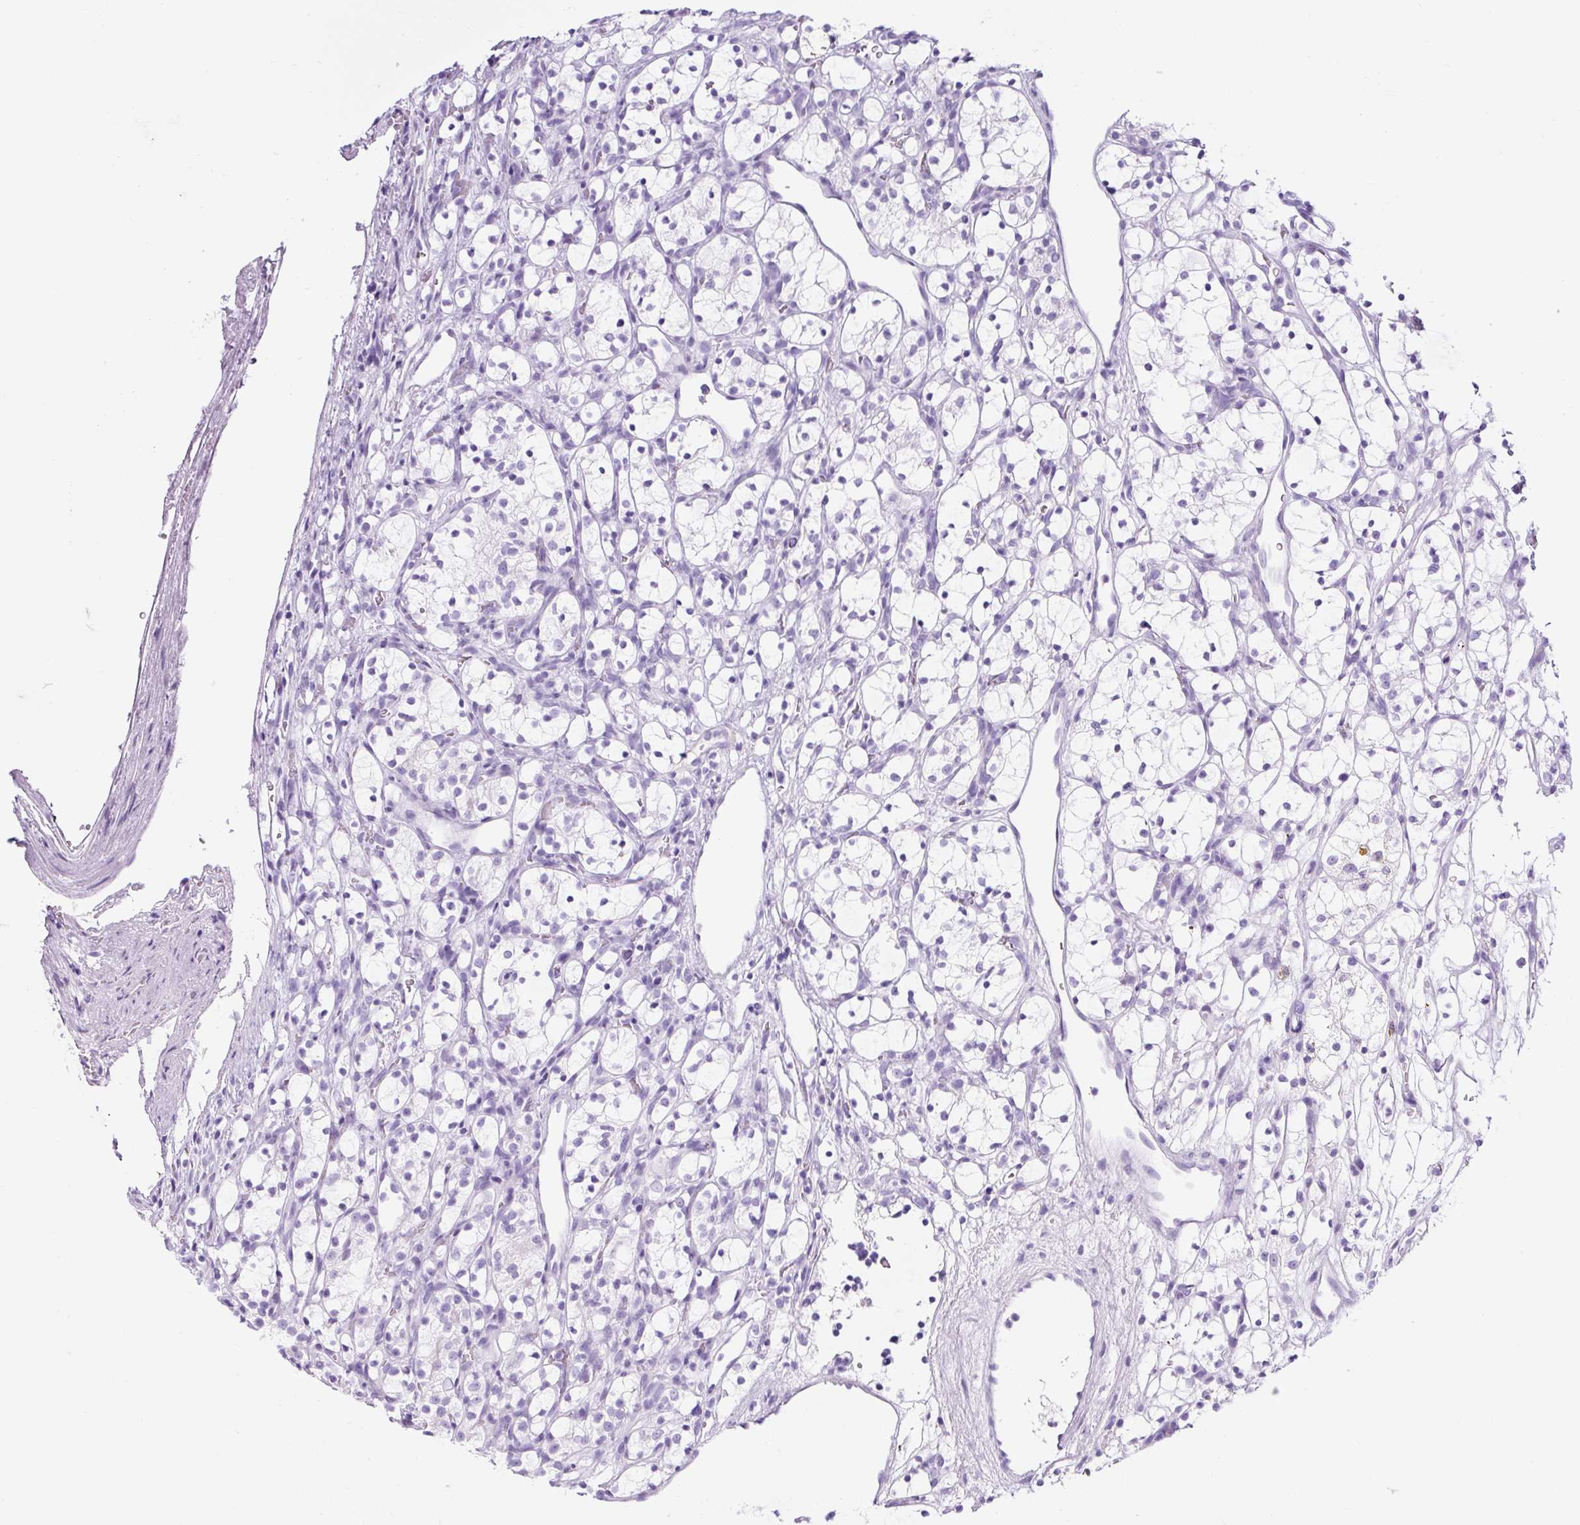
{"staining": {"intensity": "negative", "quantity": "none", "location": "none"}, "tissue": "renal cancer", "cell_type": "Tumor cells", "image_type": "cancer", "snomed": [{"axis": "morphology", "description": "Adenocarcinoma, NOS"}, {"axis": "topography", "description": "Kidney"}], "caption": "IHC of human renal adenocarcinoma exhibits no positivity in tumor cells.", "gene": "TMEM200B", "patient": {"sex": "female", "age": 69}}